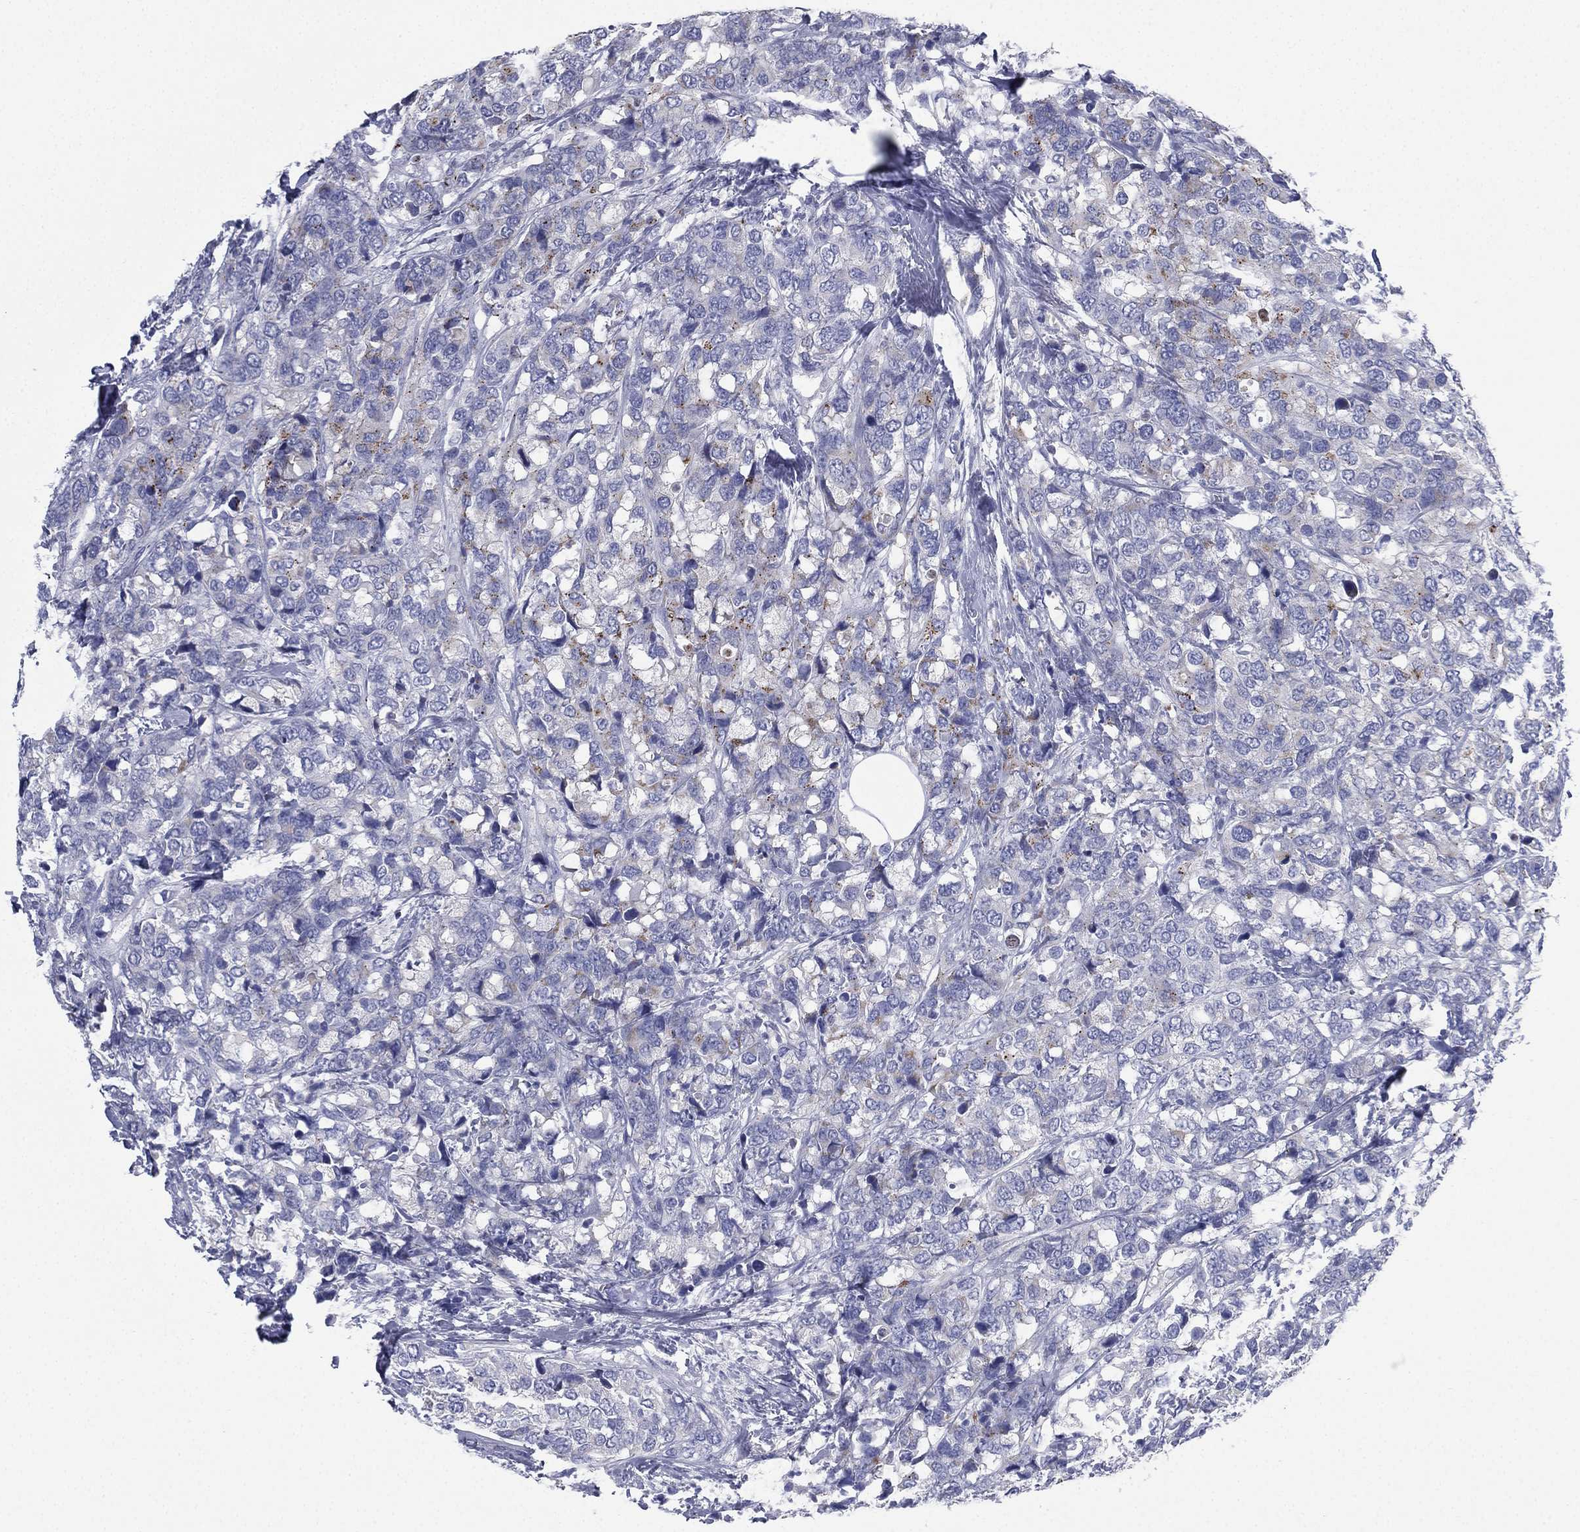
{"staining": {"intensity": "negative", "quantity": "none", "location": "none"}, "tissue": "breast cancer", "cell_type": "Tumor cells", "image_type": "cancer", "snomed": [{"axis": "morphology", "description": "Lobular carcinoma"}, {"axis": "topography", "description": "Breast"}], "caption": "IHC of human lobular carcinoma (breast) exhibits no positivity in tumor cells. The staining is performed using DAB brown chromogen with nuclei counter-stained in using hematoxylin.", "gene": "FCER2", "patient": {"sex": "female", "age": 59}}